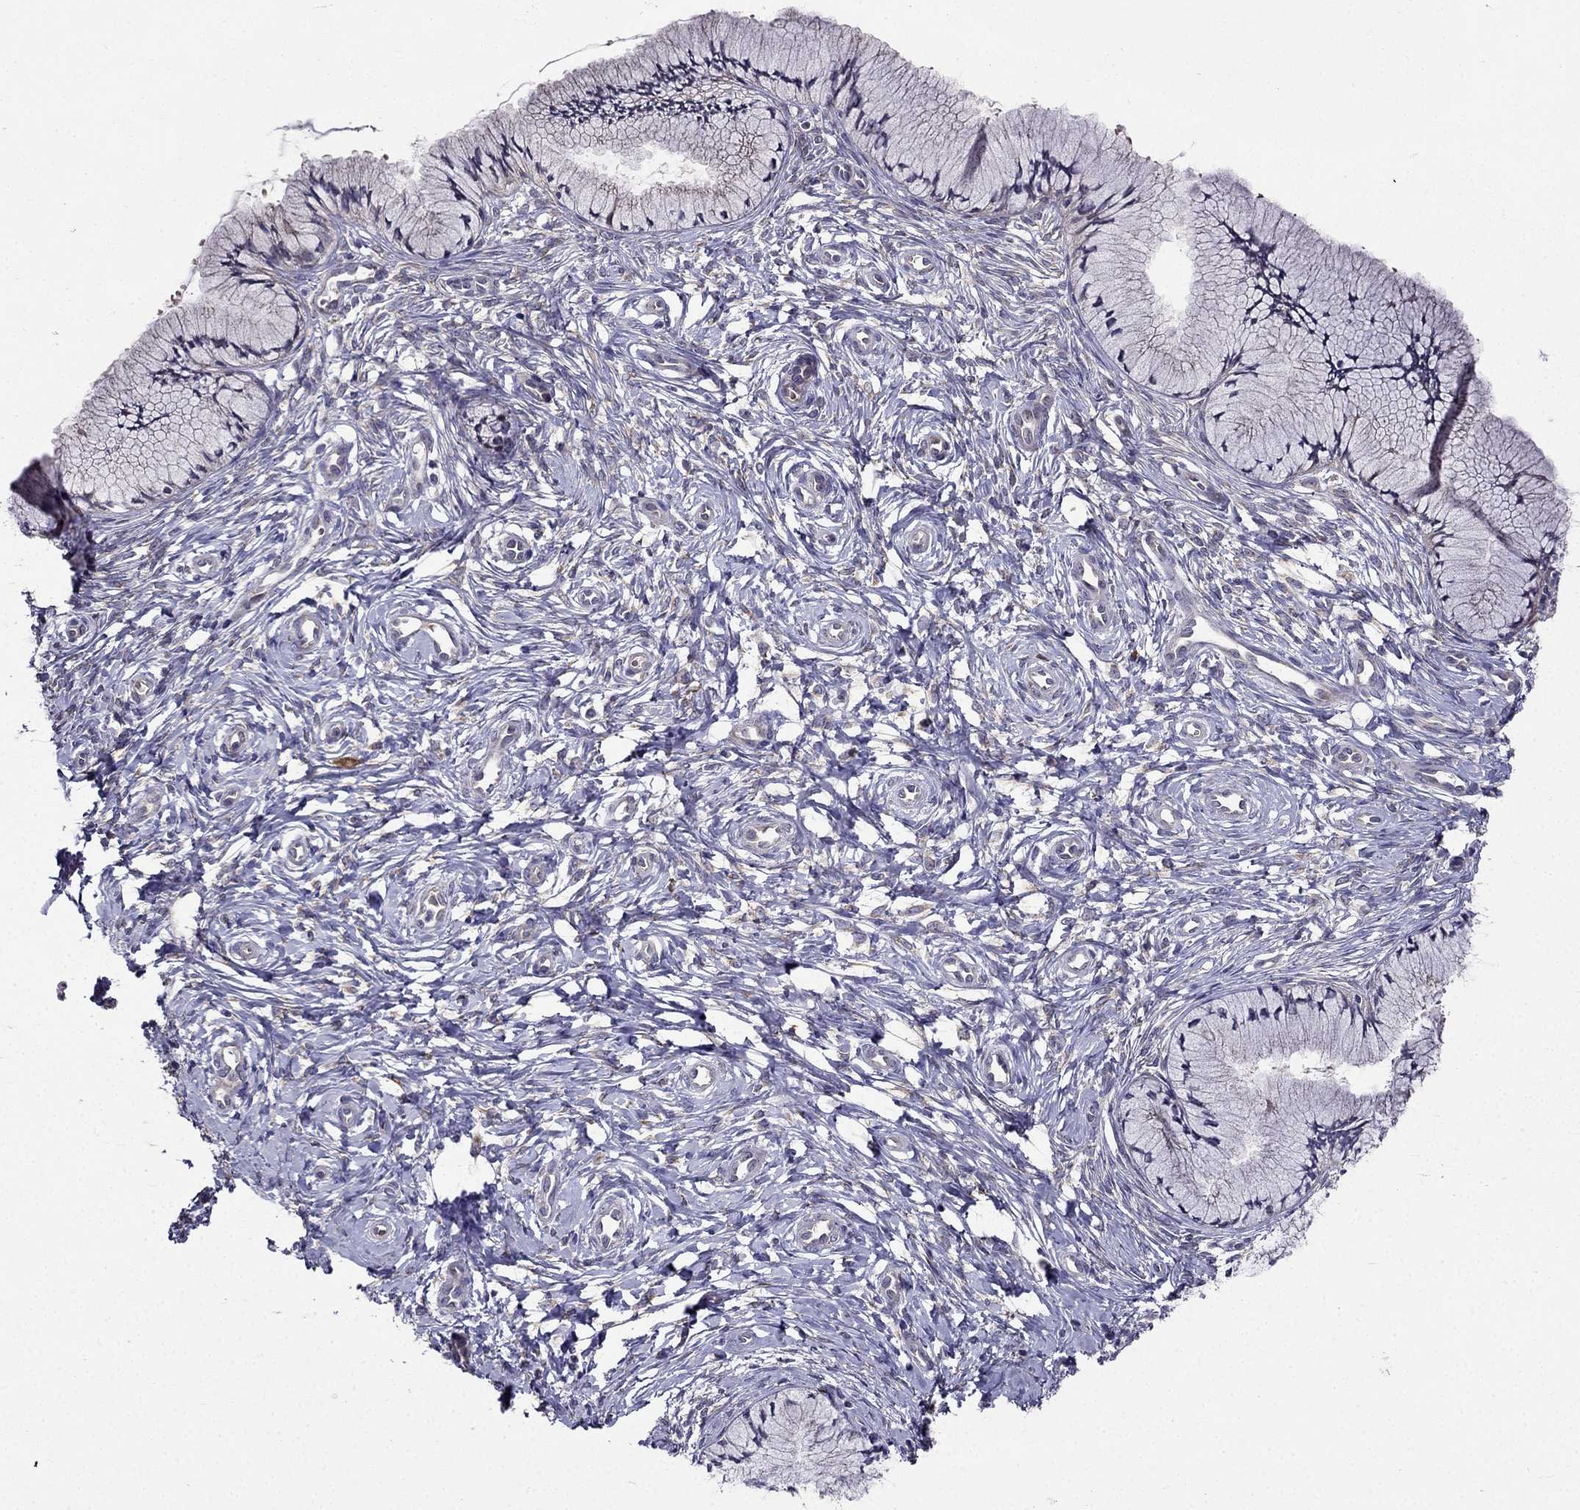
{"staining": {"intensity": "negative", "quantity": "none", "location": "none"}, "tissue": "cervix", "cell_type": "Glandular cells", "image_type": "normal", "snomed": [{"axis": "morphology", "description": "Normal tissue, NOS"}, {"axis": "topography", "description": "Cervix"}], "caption": "Immunohistochemistry micrograph of unremarkable human cervix stained for a protein (brown), which reveals no expression in glandular cells.", "gene": "ARHGEF28", "patient": {"sex": "female", "age": 37}}